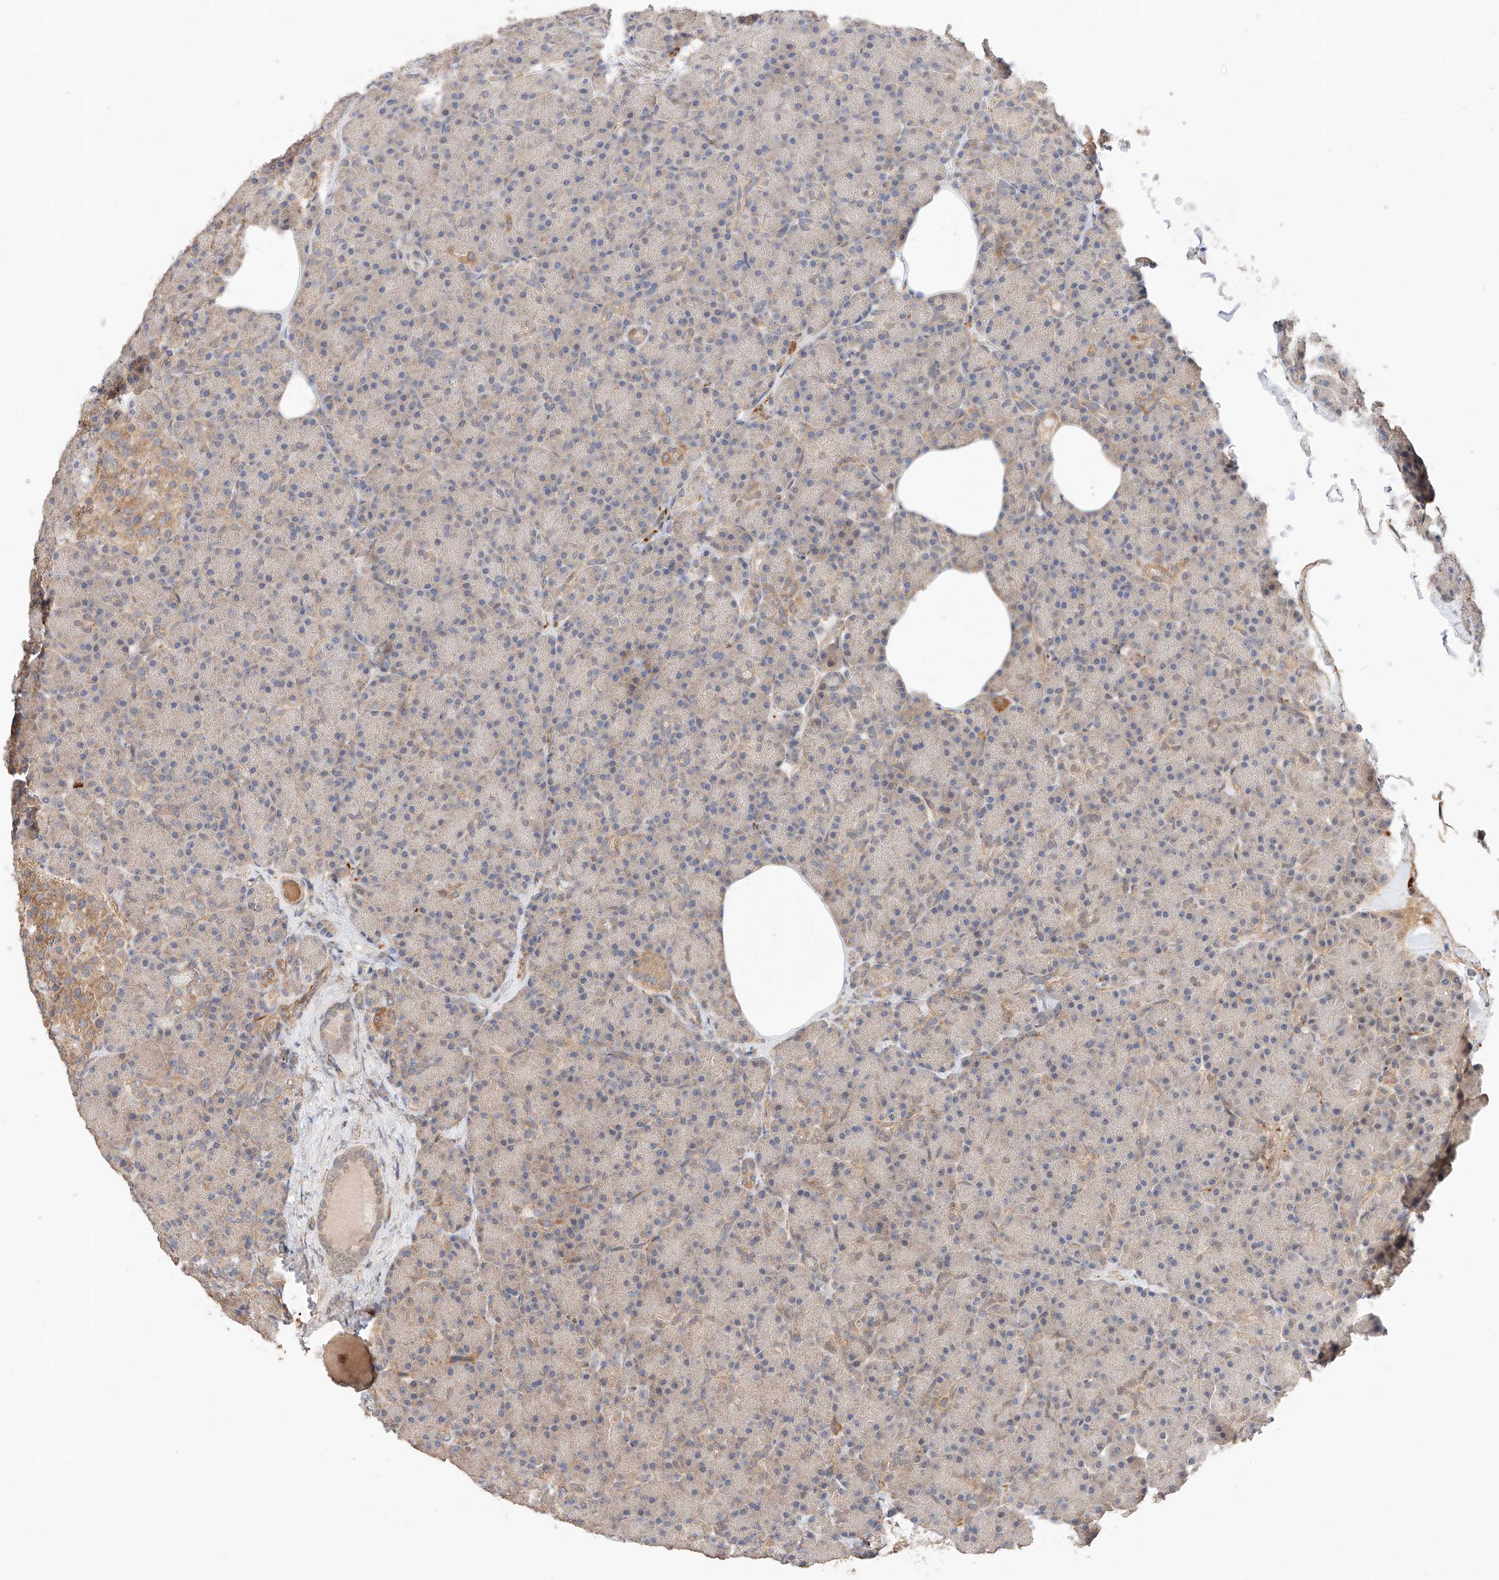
{"staining": {"intensity": "weak", "quantity": "25%-75%", "location": "cytoplasmic/membranous"}, "tissue": "pancreas", "cell_type": "Exocrine glandular cells", "image_type": "normal", "snomed": [{"axis": "morphology", "description": "Normal tissue, NOS"}, {"axis": "topography", "description": "Pancreas"}], "caption": "IHC staining of normal pancreas, which reveals low levels of weak cytoplasmic/membranous expression in approximately 25%-75% of exocrine glandular cells indicating weak cytoplasmic/membranous protein staining. The staining was performed using DAB (brown) for protein detection and nuclei were counterstained in hematoxylin (blue).", "gene": "RAB23", "patient": {"sex": "female", "age": 43}}